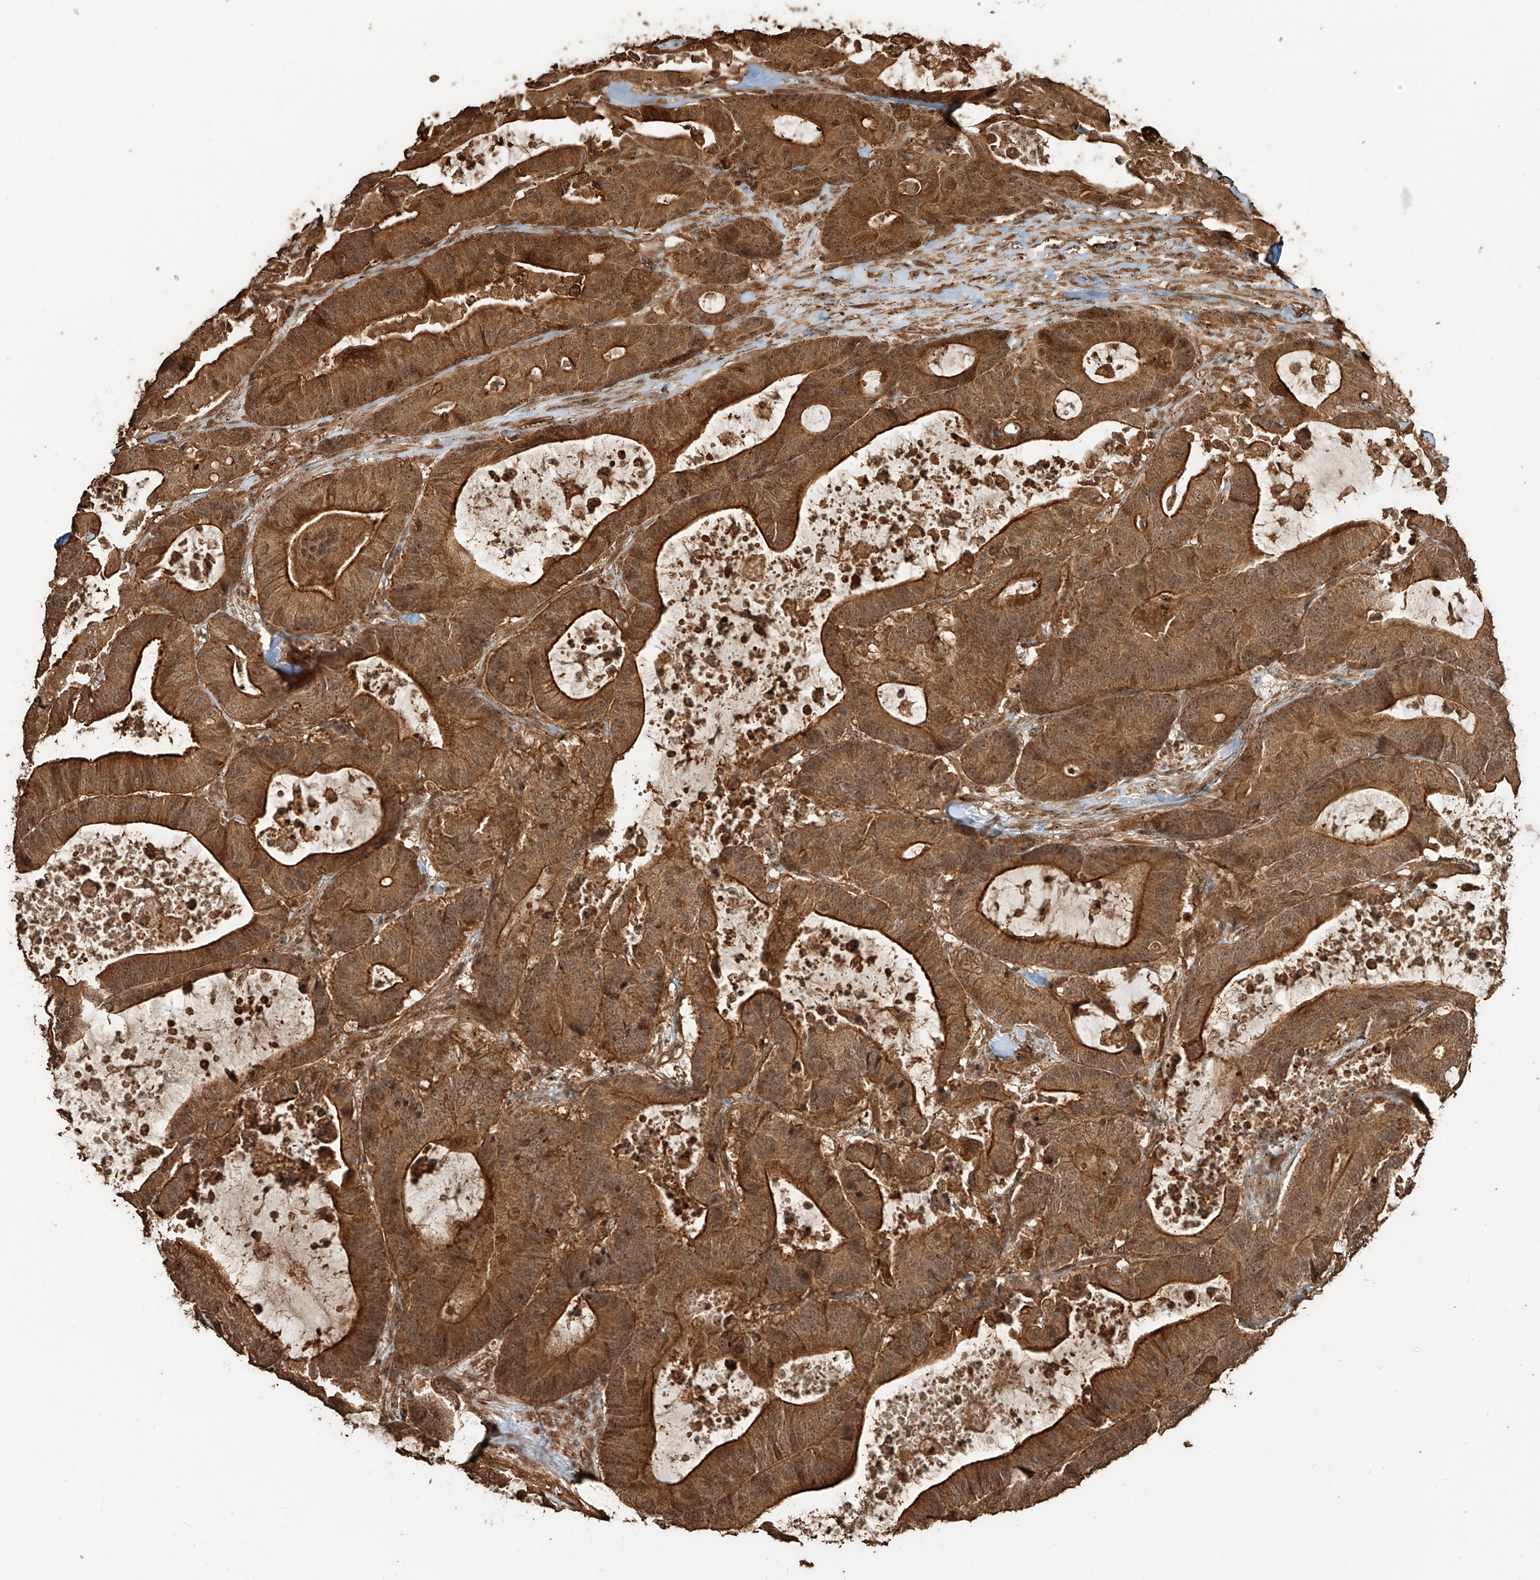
{"staining": {"intensity": "strong", "quantity": ">75%", "location": "cytoplasmic/membranous"}, "tissue": "colorectal cancer", "cell_type": "Tumor cells", "image_type": "cancer", "snomed": [{"axis": "morphology", "description": "Adenocarcinoma, NOS"}, {"axis": "topography", "description": "Colon"}], "caption": "Adenocarcinoma (colorectal) stained with DAB immunohistochemistry displays high levels of strong cytoplasmic/membranous staining in about >75% of tumor cells.", "gene": "ZNF660", "patient": {"sex": "female", "age": 84}}